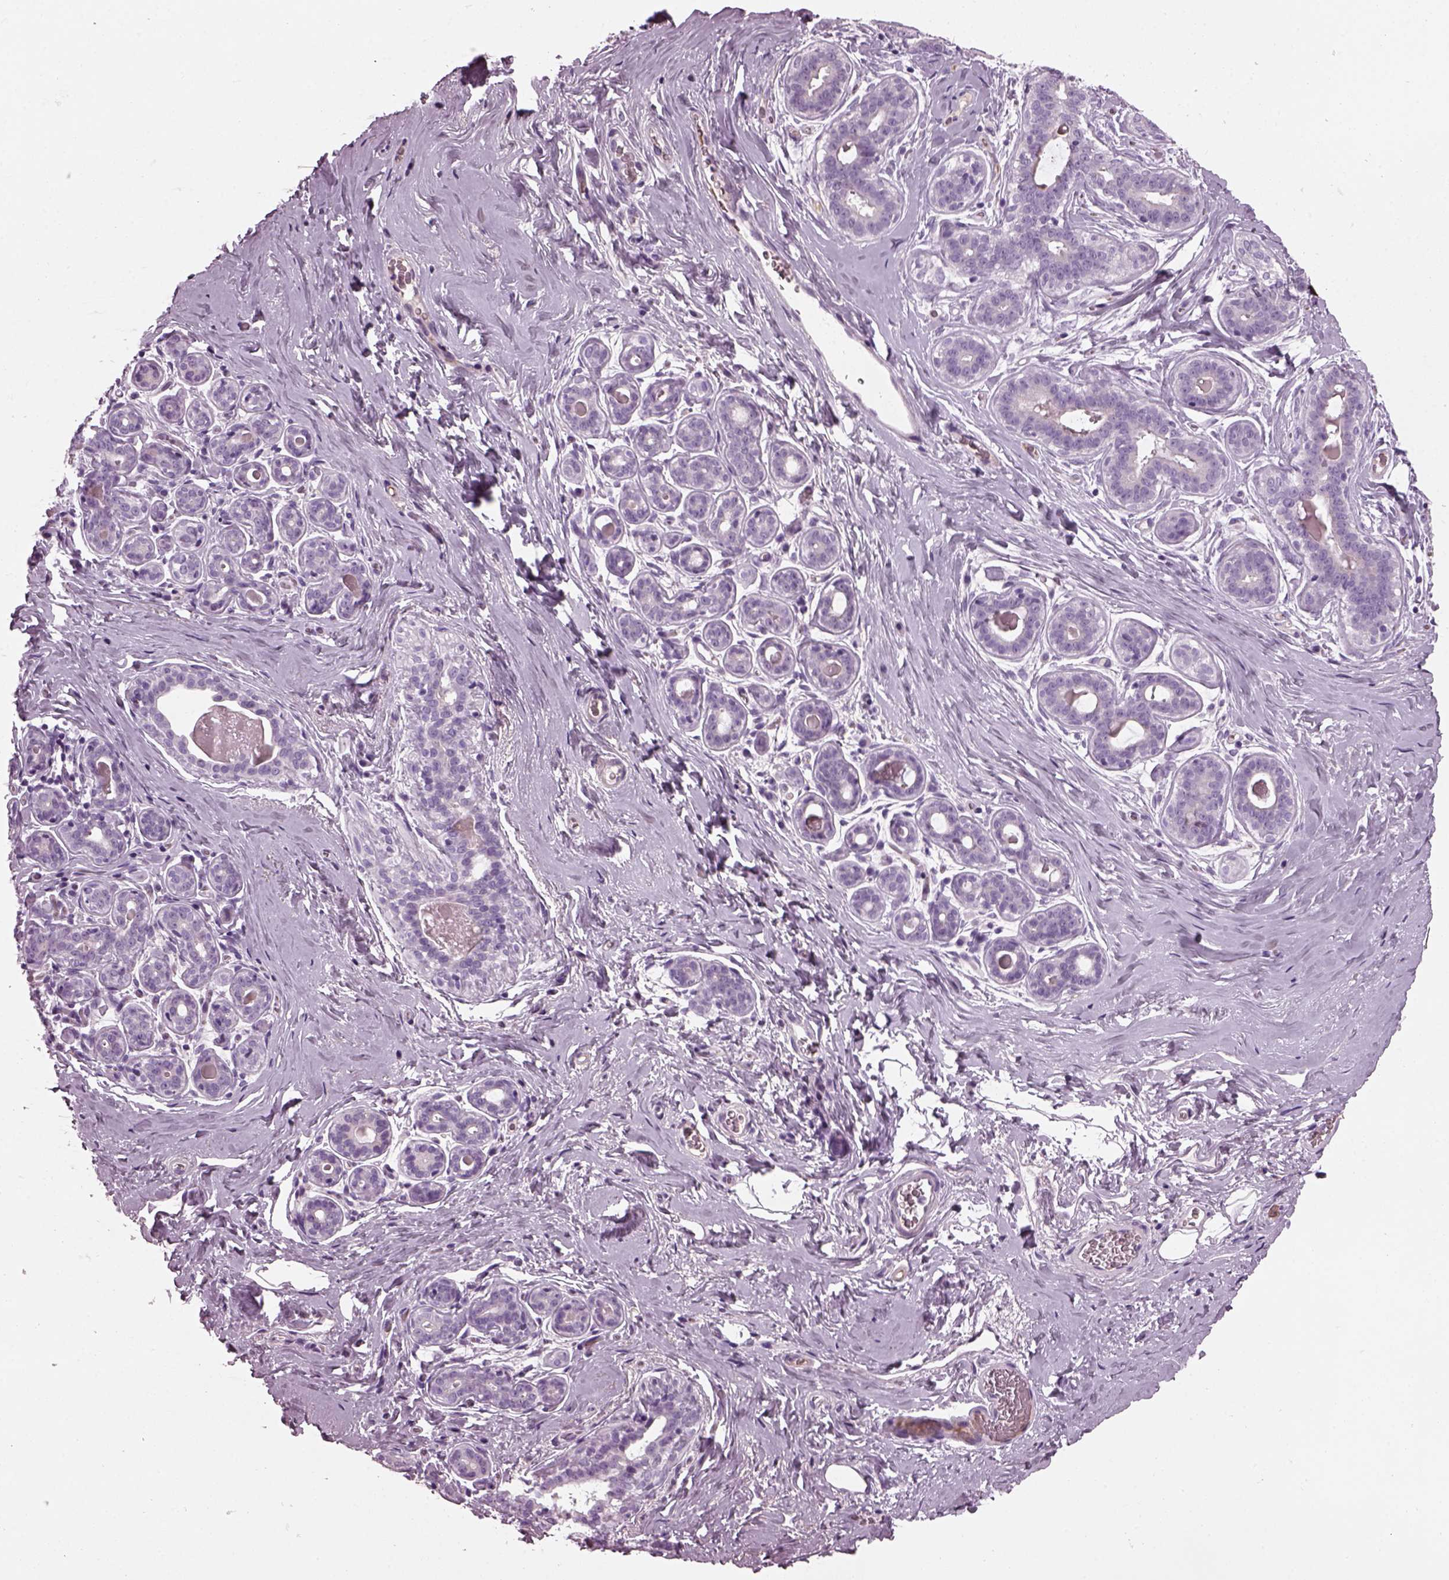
{"staining": {"intensity": "negative", "quantity": "none", "location": "none"}, "tissue": "breast", "cell_type": "Adipocytes", "image_type": "normal", "snomed": [{"axis": "morphology", "description": "Normal tissue, NOS"}, {"axis": "topography", "description": "Skin"}, {"axis": "topography", "description": "Breast"}], "caption": "An image of human breast is negative for staining in adipocytes. Nuclei are stained in blue.", "gene": "DPYSL5", "patient": {"sex": "female", "age": 43}}